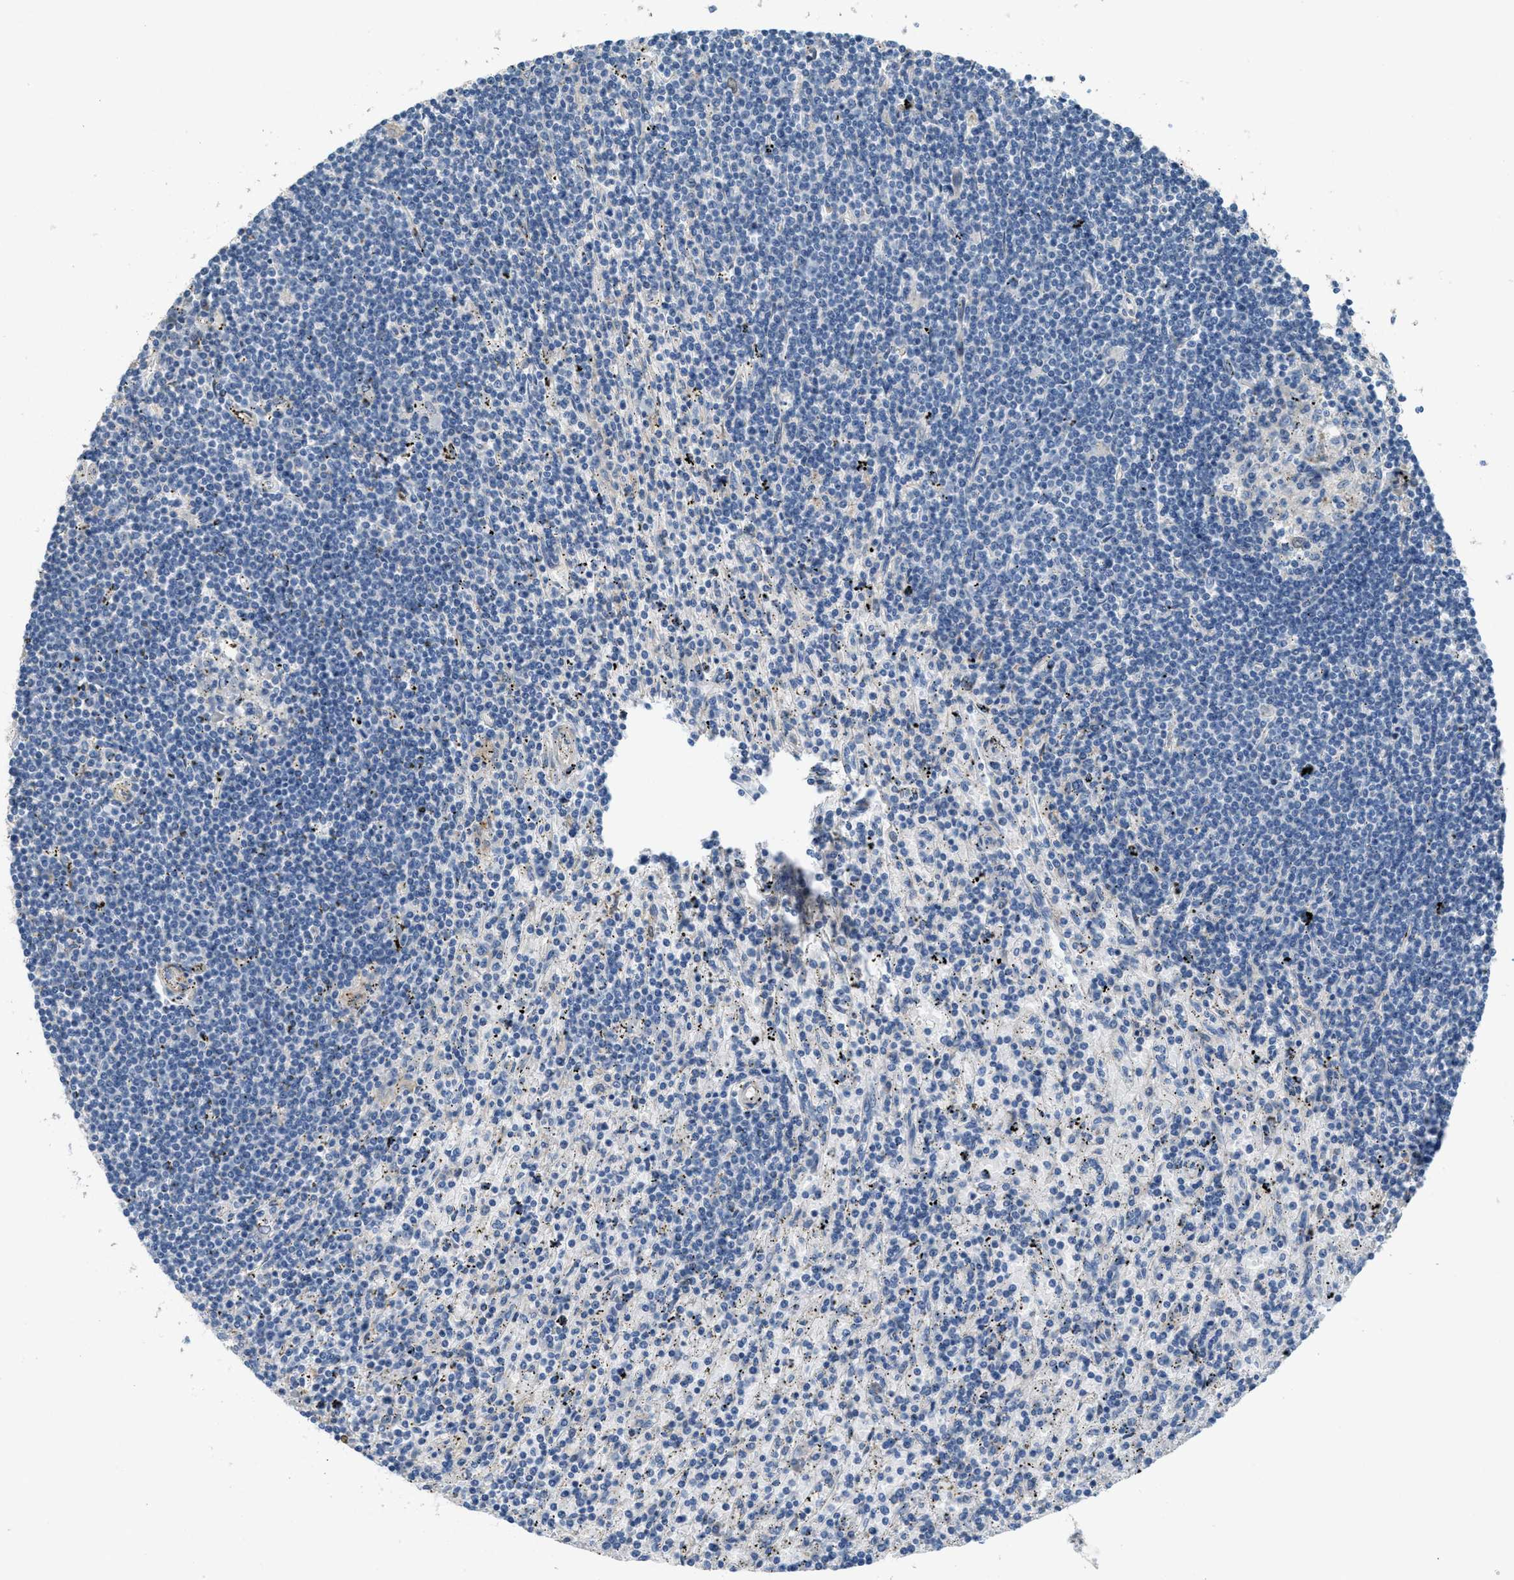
{"staining": {"intensity": "negative", "quantity": "none", "location": "none"}, "tissue": "lymphoma", "cell_type": "Tumor cells", "image_type": "cancer", "snomed": [{"axis": "morphology", "description": "Malignant lymphoma, non-Hodgkin's type, Low grade"}, {"axis": "topography", "description": "Spleen"}], "caption": "DAB immunohistochemical staining of human malignant lymphoma, non-Hodgkin's type (low-grade) exhibits no significant expression in tumor cells.", "gene": "ADCY5", "patient": {"sex": "male", "age": 76}}